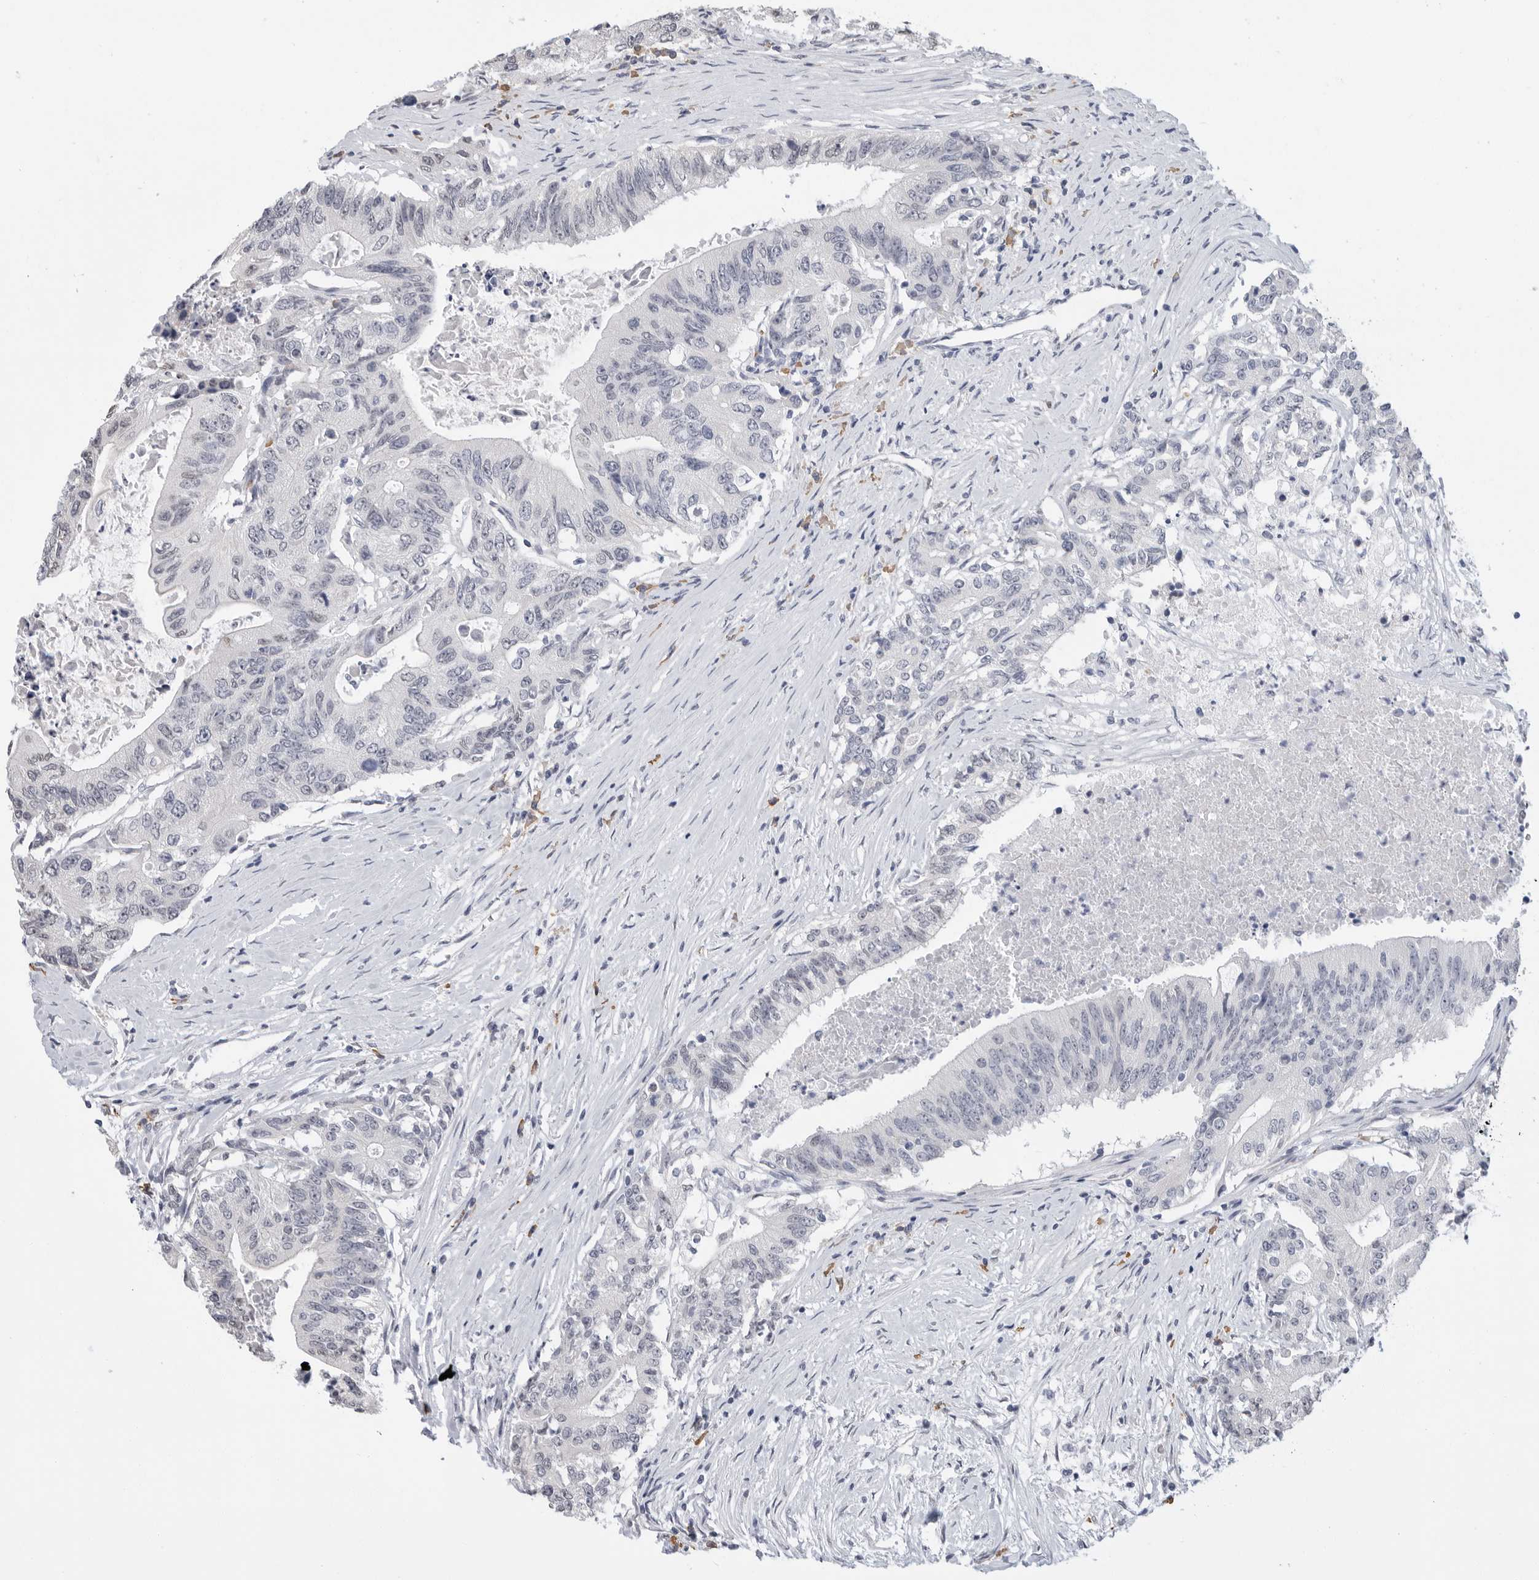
{"staining": {"intensity": "negative", "quantity": "none", "location": "none"}, "tissue": "colorectal cancer", "cell_type": "Tumor cells", "image_type": "cancer", "snomed": [{"axis": "morphology", "description": "Adenocarcinoma, NOS"}, {"axis": "topography", "description": "Colon"}], "caption": "IHC photomicrograph of neoplastic tissue: colorectal cancer (adenocarcinoma) stained with DAB (3,3'-diaminobenzidine) demonstrates no significant protein expression in tumor cells.", "gene": "ARHGEF10", "patient": {"sex": "female", "age": 77}}